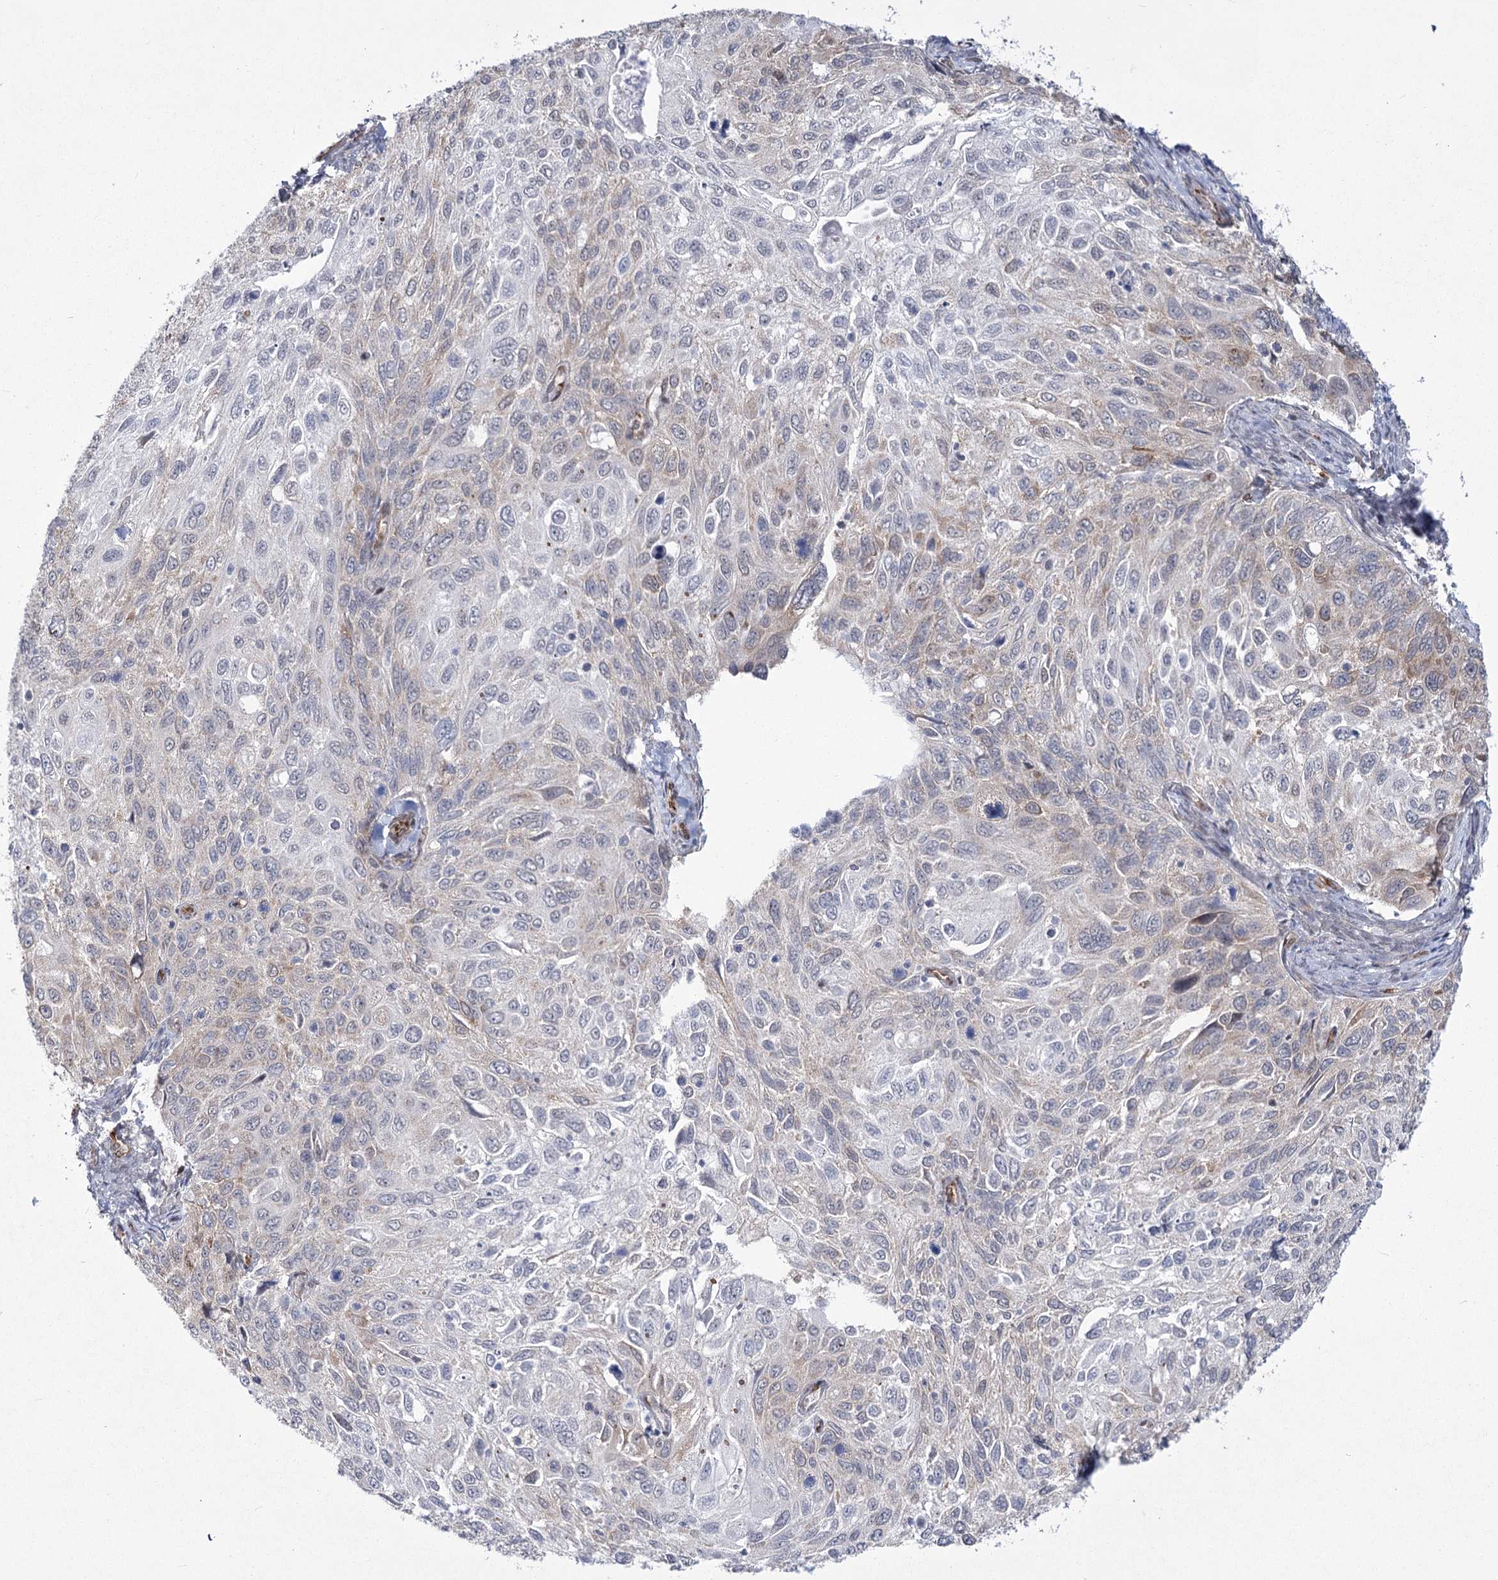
{"staining": {"intensity": "weak", "quantity": "<25%", "location": "cytoplasmic/membranous"}, "tissue": "cervical cancer", "cell_type": "Tumor cells", "image_type": "cancer", "snomed": [{"axis": "morphology", "description": "Squamous cell carcinoma, NOS"}, {"axis": "topography", "description": "Cervix"}], "caption": "This is a micrograph of immunohistochemistry staining of cervical cancer (squamous cell carcinoma), which shows no positivity in tumor cells.", "gene": "YBX3", "patient": {"sex": "female", "age": 70}}